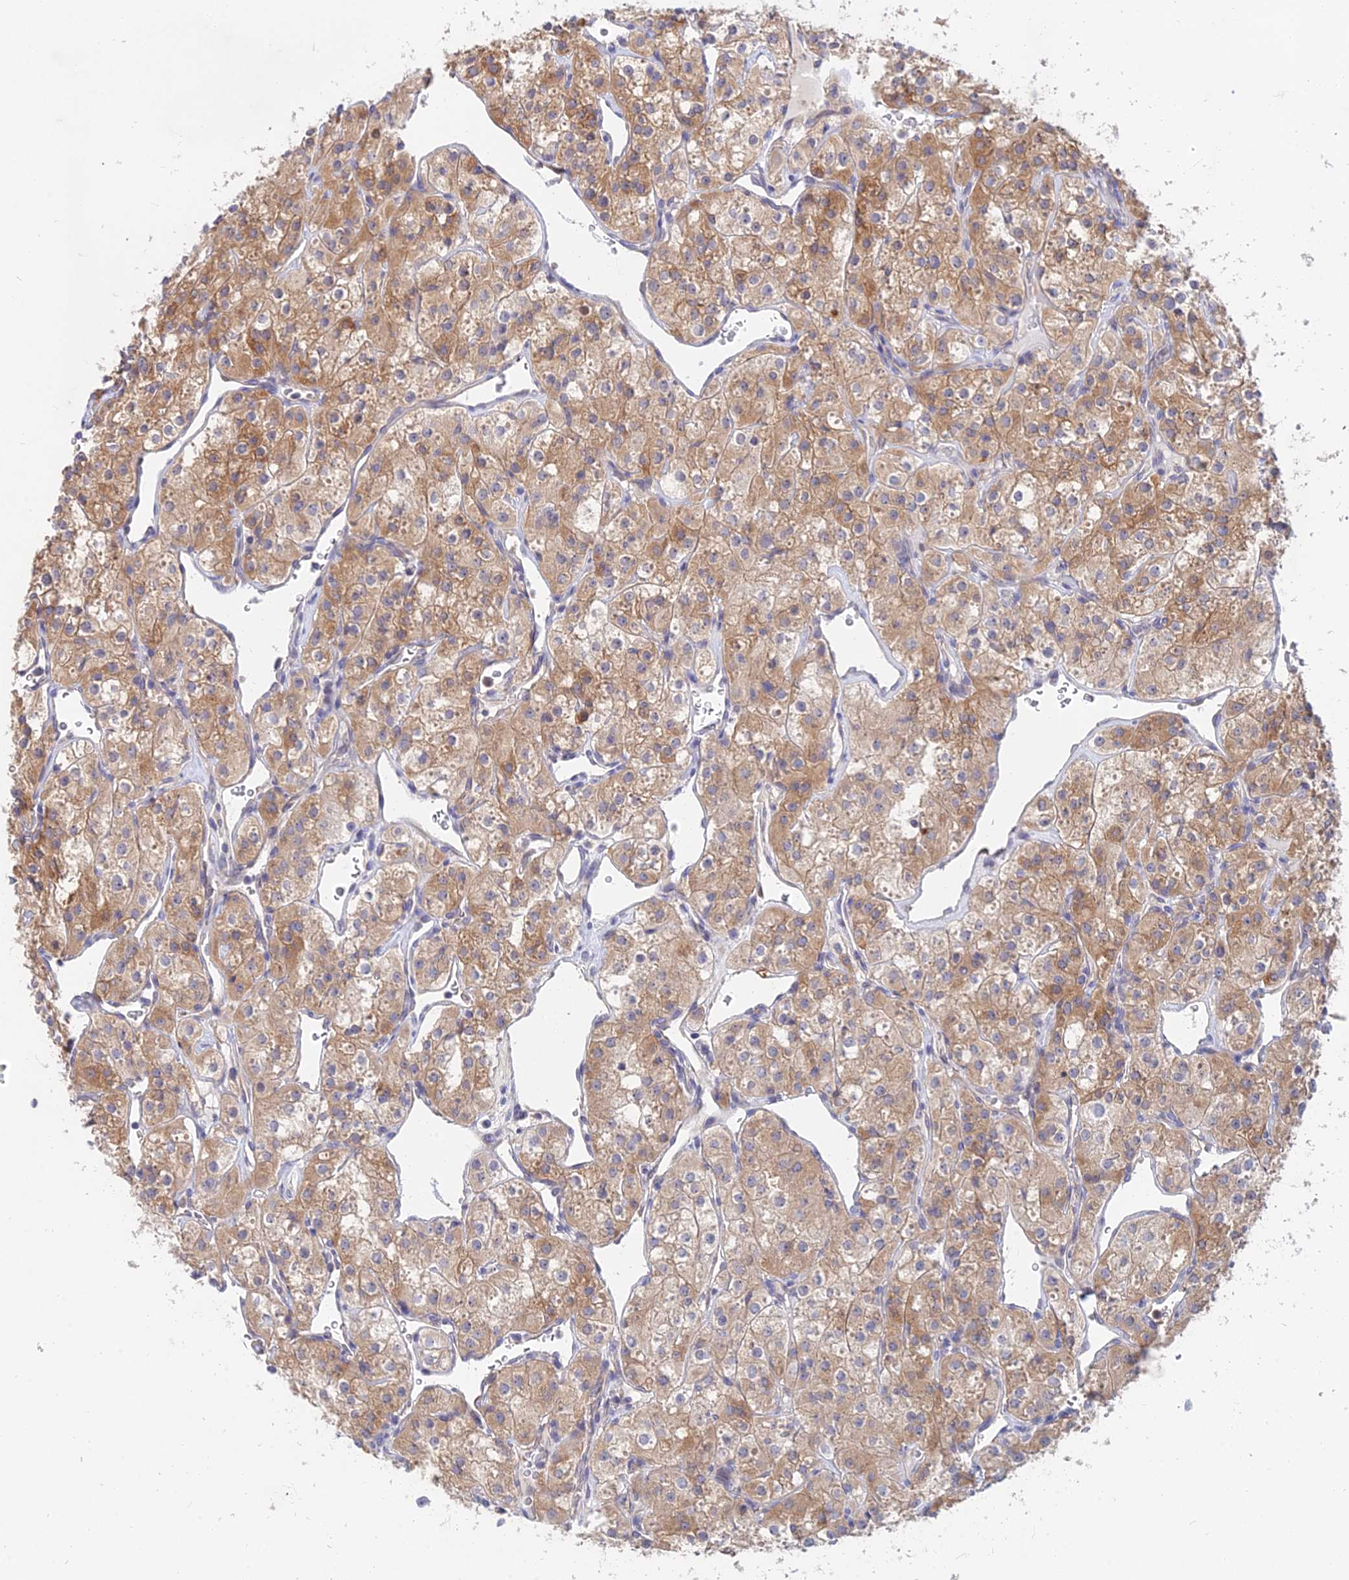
{"staining": {"intensity": "moderate", "quantity": ">75%", "location": "cytoplasmic/membranous"}, "tissue": "renal cancer", "cell_type": "Tumor cells", "image_type": "cancer", "snomed": [{"axis": "morphology", "description": "Adenocarcinoma, NOS"}, {"axis": "topography", "description": "Kidney"}], "caption": "This image shows immunohistochemistry (IHC) staining of human adenocarcinoma (renal), with medium moderate cytoplasmic/membranous positivity in about >75% of tumor cells.", "gene": "B3GALT4", "patient": {"sex": "male", "age": 77}}